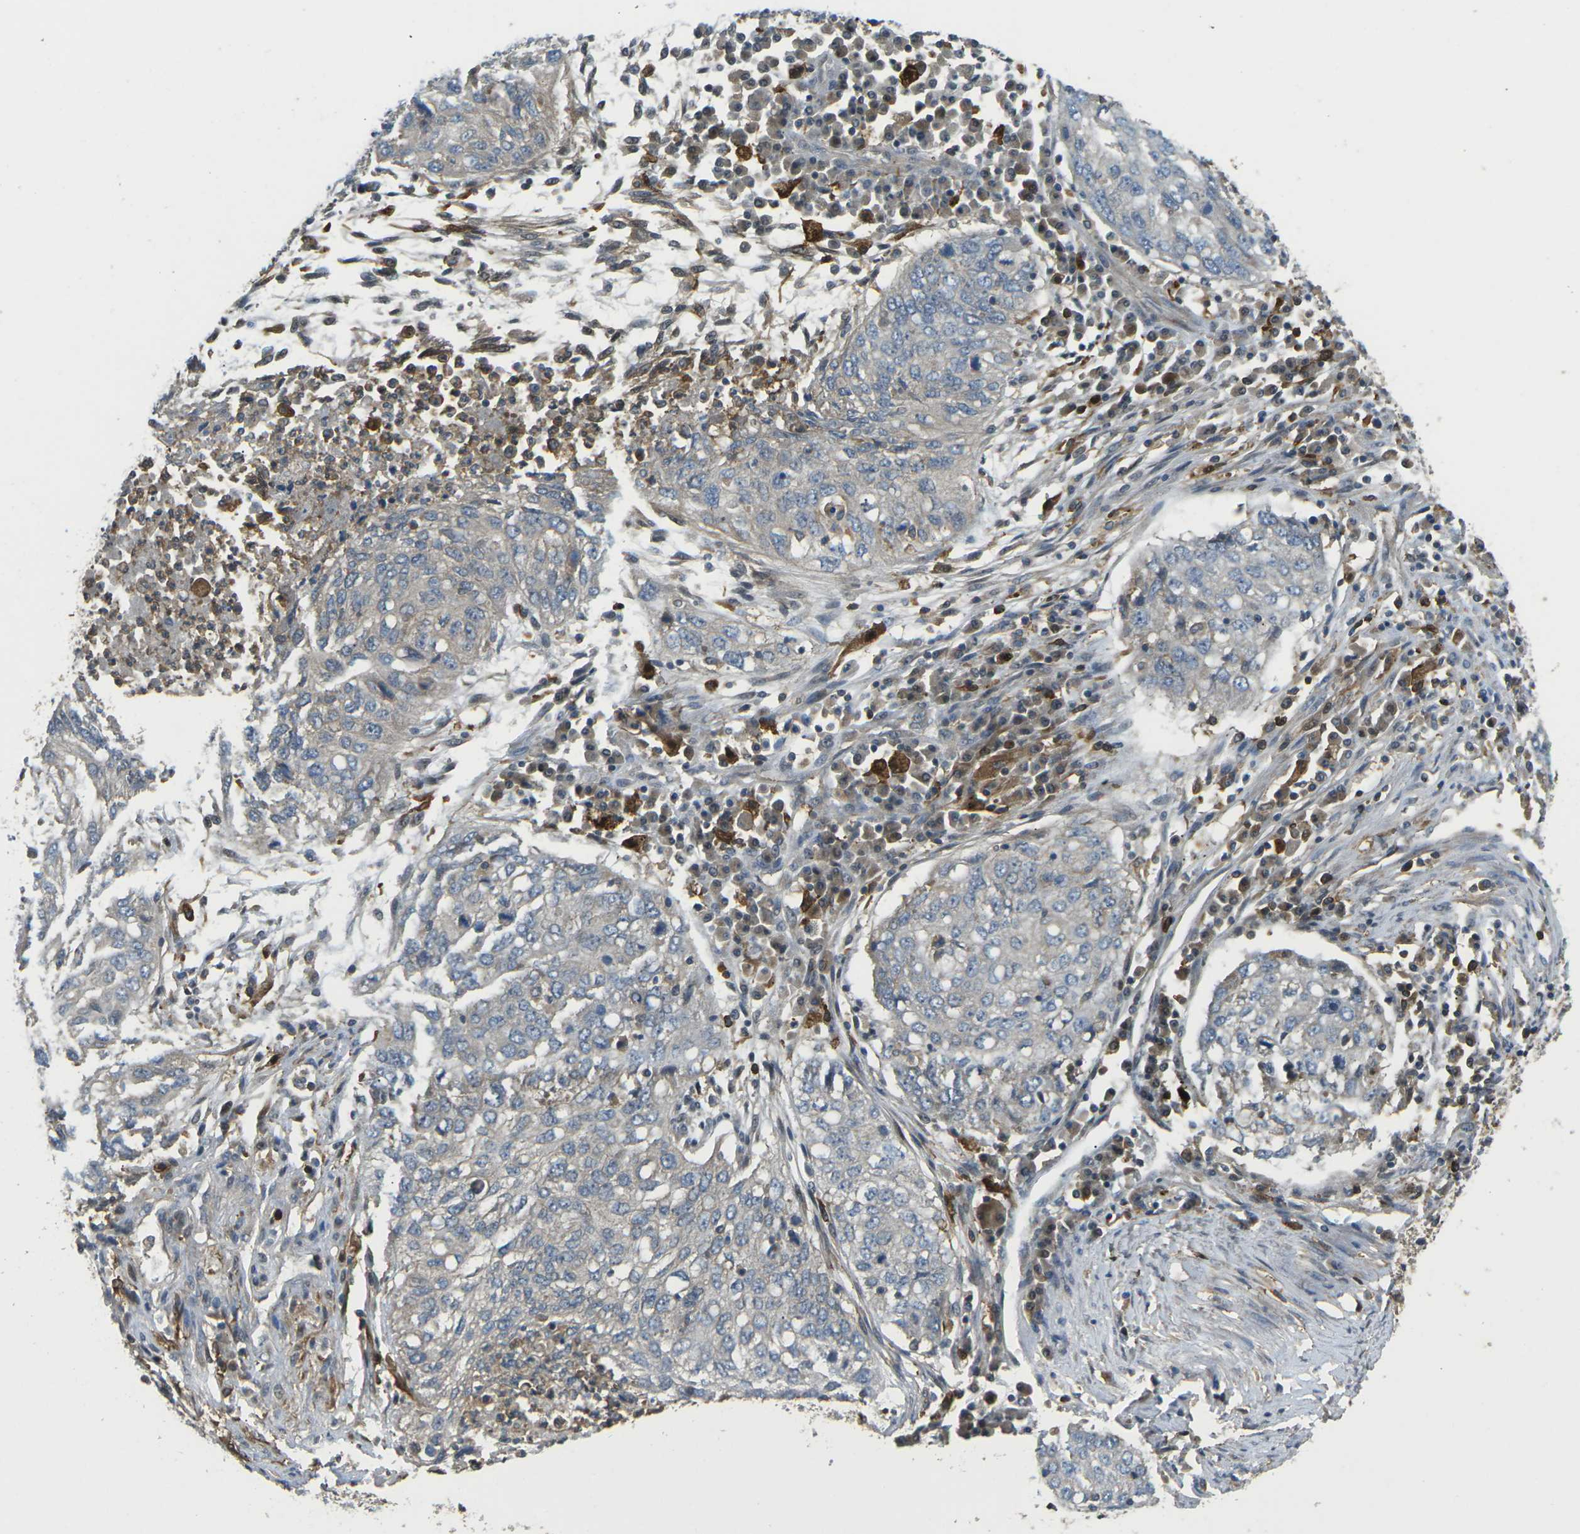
{"staining": {"intensity": "weak", "quantity": ">75%", "location": "cytoplasmic/membranous"}, "tissue": "lung cancer", "cell_type": "Tumor cells", "image_type": "cancer", "snomed": [{"axis": "morphology", "description": "Squamous cell carcinoma, NOS"}, {"axis": "topography", "description": "Lung"}], "caption": "A brown stain highlights weak cytoplasmic/membranous expression of a protein in human squamous cell carcinoma (lung) tumor cells.", "gene": "PIEZO2", "patient": {"sex": "female", "age": 63}}